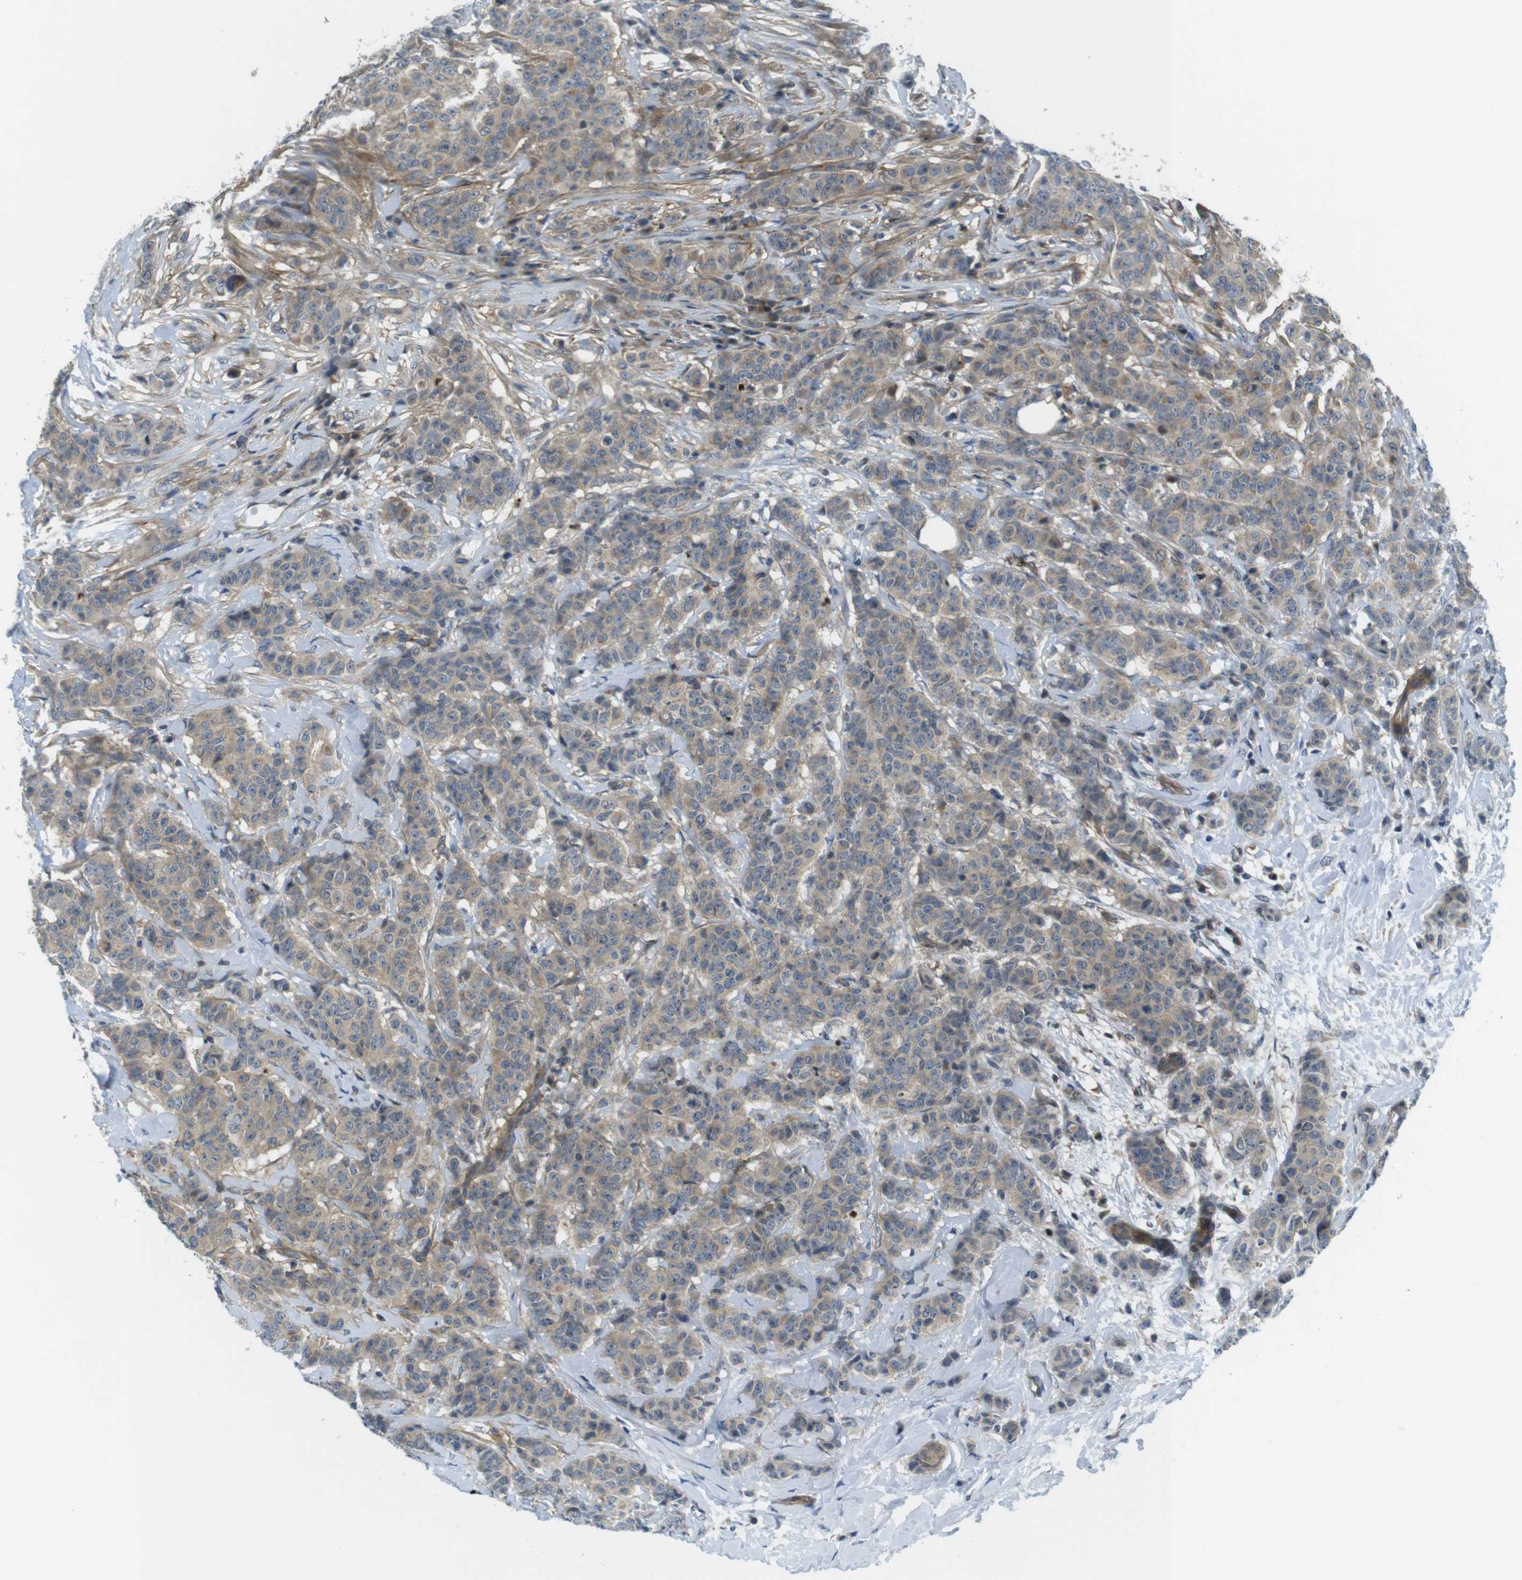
{"staining": {"intensity": "moderate", "quantity": ">75%", "location": "cytoplasmic/membranous"}, "tissue": "breast cancer", "cell_type": "Tumor cells", "image_type": "cancer", "snomed": [{"axis": "morphology", "description": "Normal tissue, NOS"}, {"axis": "morphology", "description": "Duct carcinoma"}, {"axis": "topography", "description": "Breast"}], "caption": "This histopathology image shows immunohistochemistry (IHC) staining of breast invasive ductal carcinoma, with medium moderate cytoplasmic/membranous staining in about >75% of tumor cells.", "gene": "TSC1", "patient": {"sex": "female", "age": 40}}